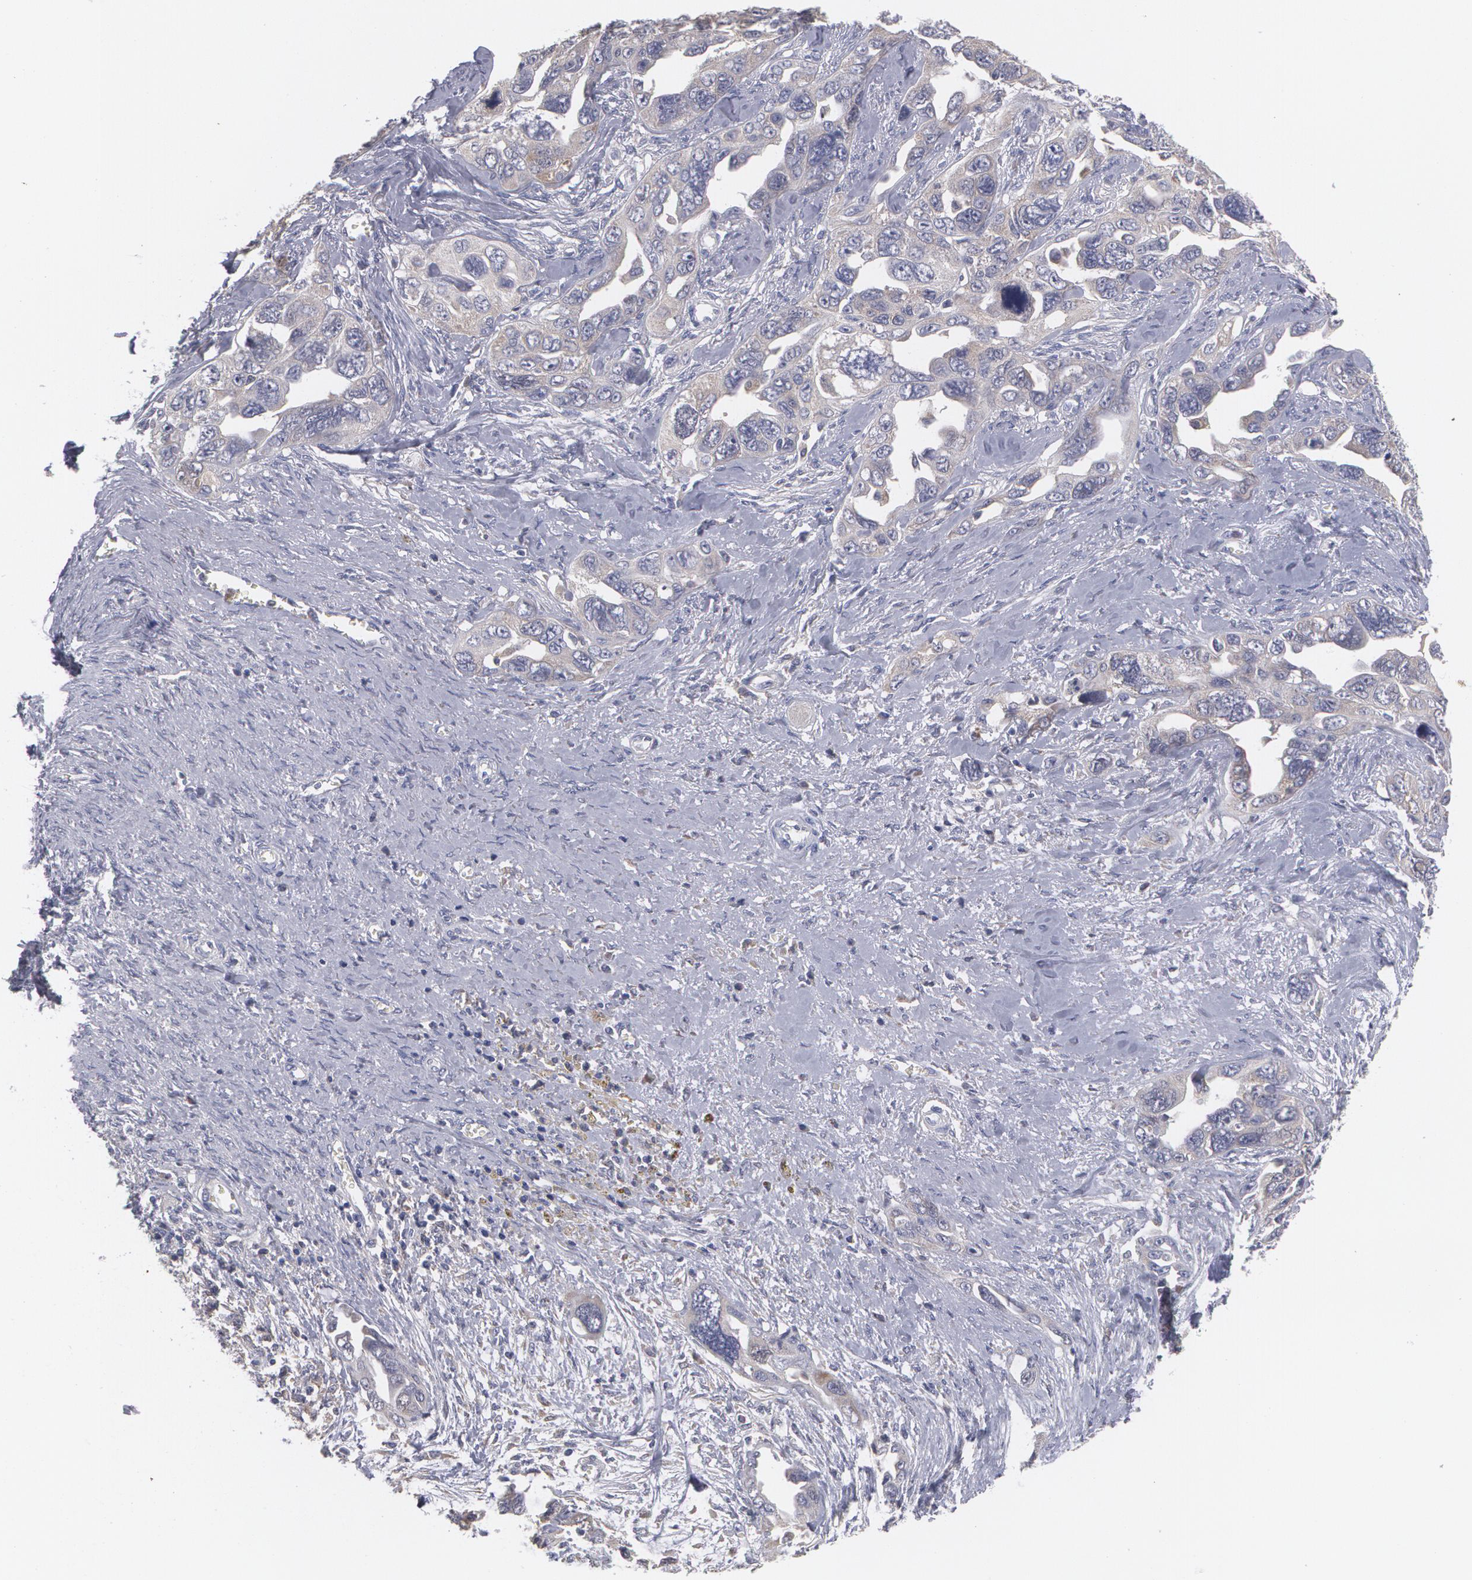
{"staining": {"intensity": "weak", "quantity": "<25%", "location": "cytoplasmic/membranous"}, "tissue": "ovarian cancer", "cell_type": "Tumor cells", "image_type": "cancer", "snomed": [{"axis": "morphology", "description": "Cystadenocarcinoma, serous, NOS"}, {"axis": "topography", "description": "Ovary"}], "caption": "This histopathology image is of ovarian cancer stained with IHC to label a protein in brown with the nuclei are counter-stained blue. There is no positivity in tumor cells.", "gene": "MTHFD1", "patient": {"sex": "female", "age": 63}}